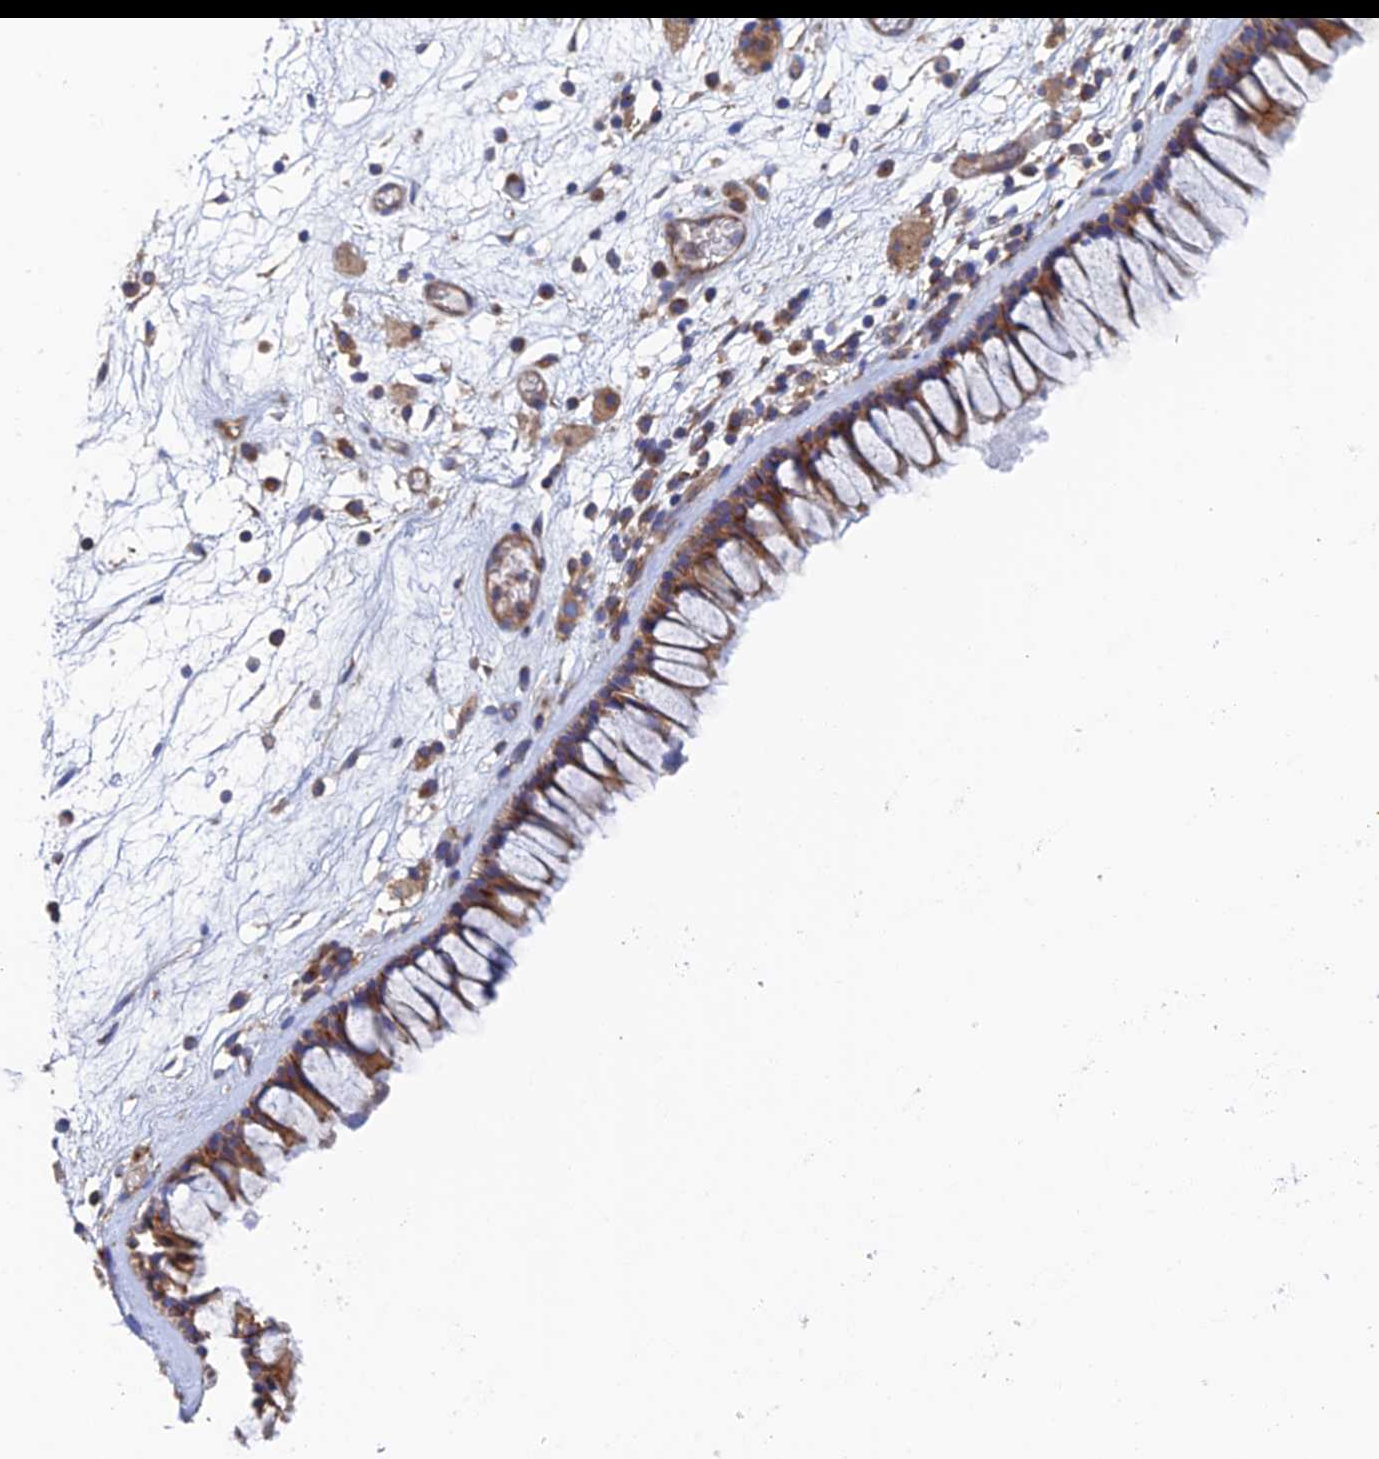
{"staining": {"intensity": "weak", "quantity": ">75%", "location": "cytoplasmic/membranous"}, "tissue": "nasopharynx", "cell_type": "Respiratory epithelial cells", "image_type": "normal", "snomed": [{"axis": "morphology", "description": "Normal tissue, NOS"}, {"axis": "morphology", "description": "Inflammation, NOS"}, {"axis": "morphology", "description": "Malignant melanoma, Metastatic site"}, {"axis": "topography", "description": "Nasopharynx"}], "caption": "Weak cytoplasmic/membranous staining for a protein is identified in about >75% of respiratory epithelial cells of benign nasopharynx using immunohistochemistry (IHC).", "gene": "DCTN2", "patient": {"sex": "male", "age": 70}}